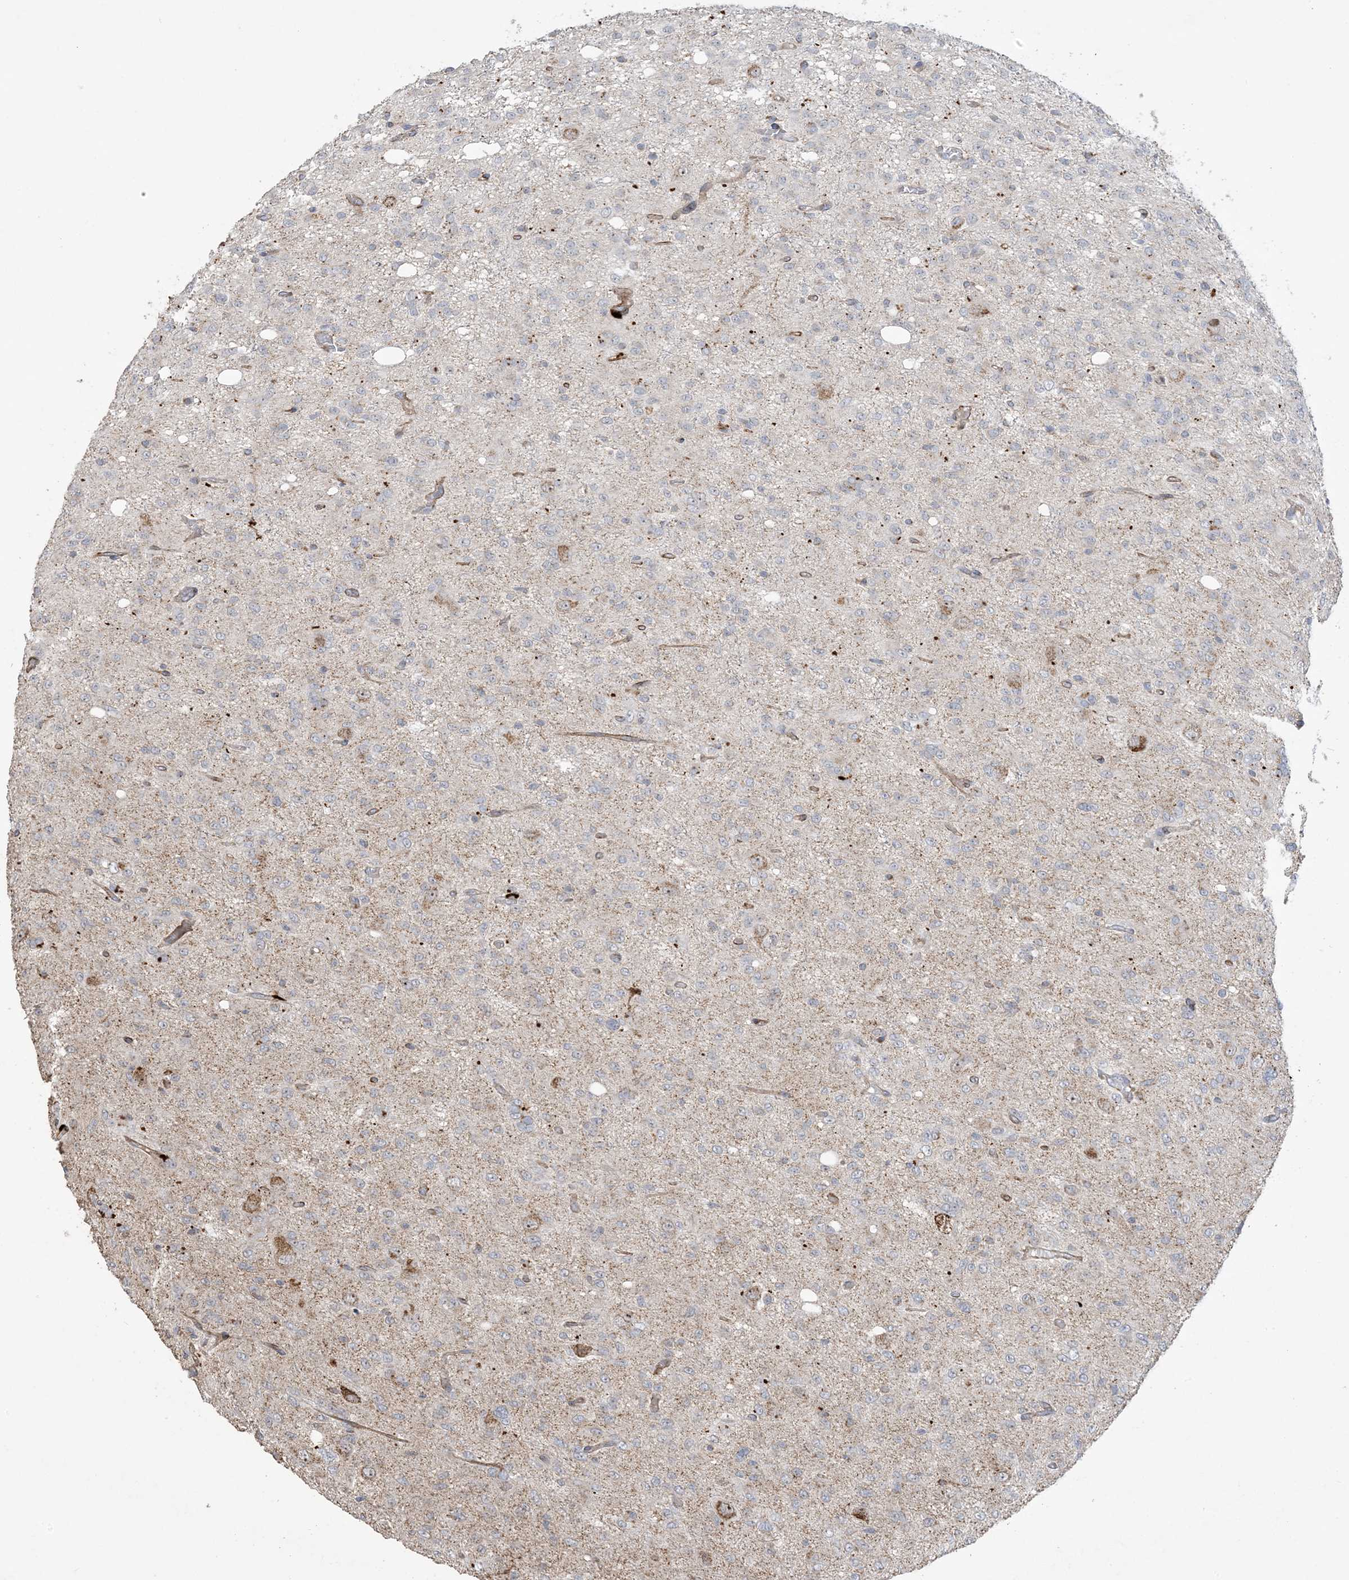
{"staining": {"intensity": "moderate", "quantity": "25%-75%", "location": "cytoplasmic/membranous"}, "tissue": "glioma", "cell_type": "Tumor cells", "image_type": "cancer", "snomed": [{"axis": "morphology", "description": "Glioma, malignant, High grade"}, {"axis": "topography", "description": "Brain"}], "caption": "DAB (3,3'-diaminobenzidine) immunohistochemical staining of malignant glioma (high-grade) displays moderate cytoplasmic/membranous protein expression in approximately 25%-75% of tumor cells.", "gene": "AGA", "patient": {"sex": "female", "age": 59}}